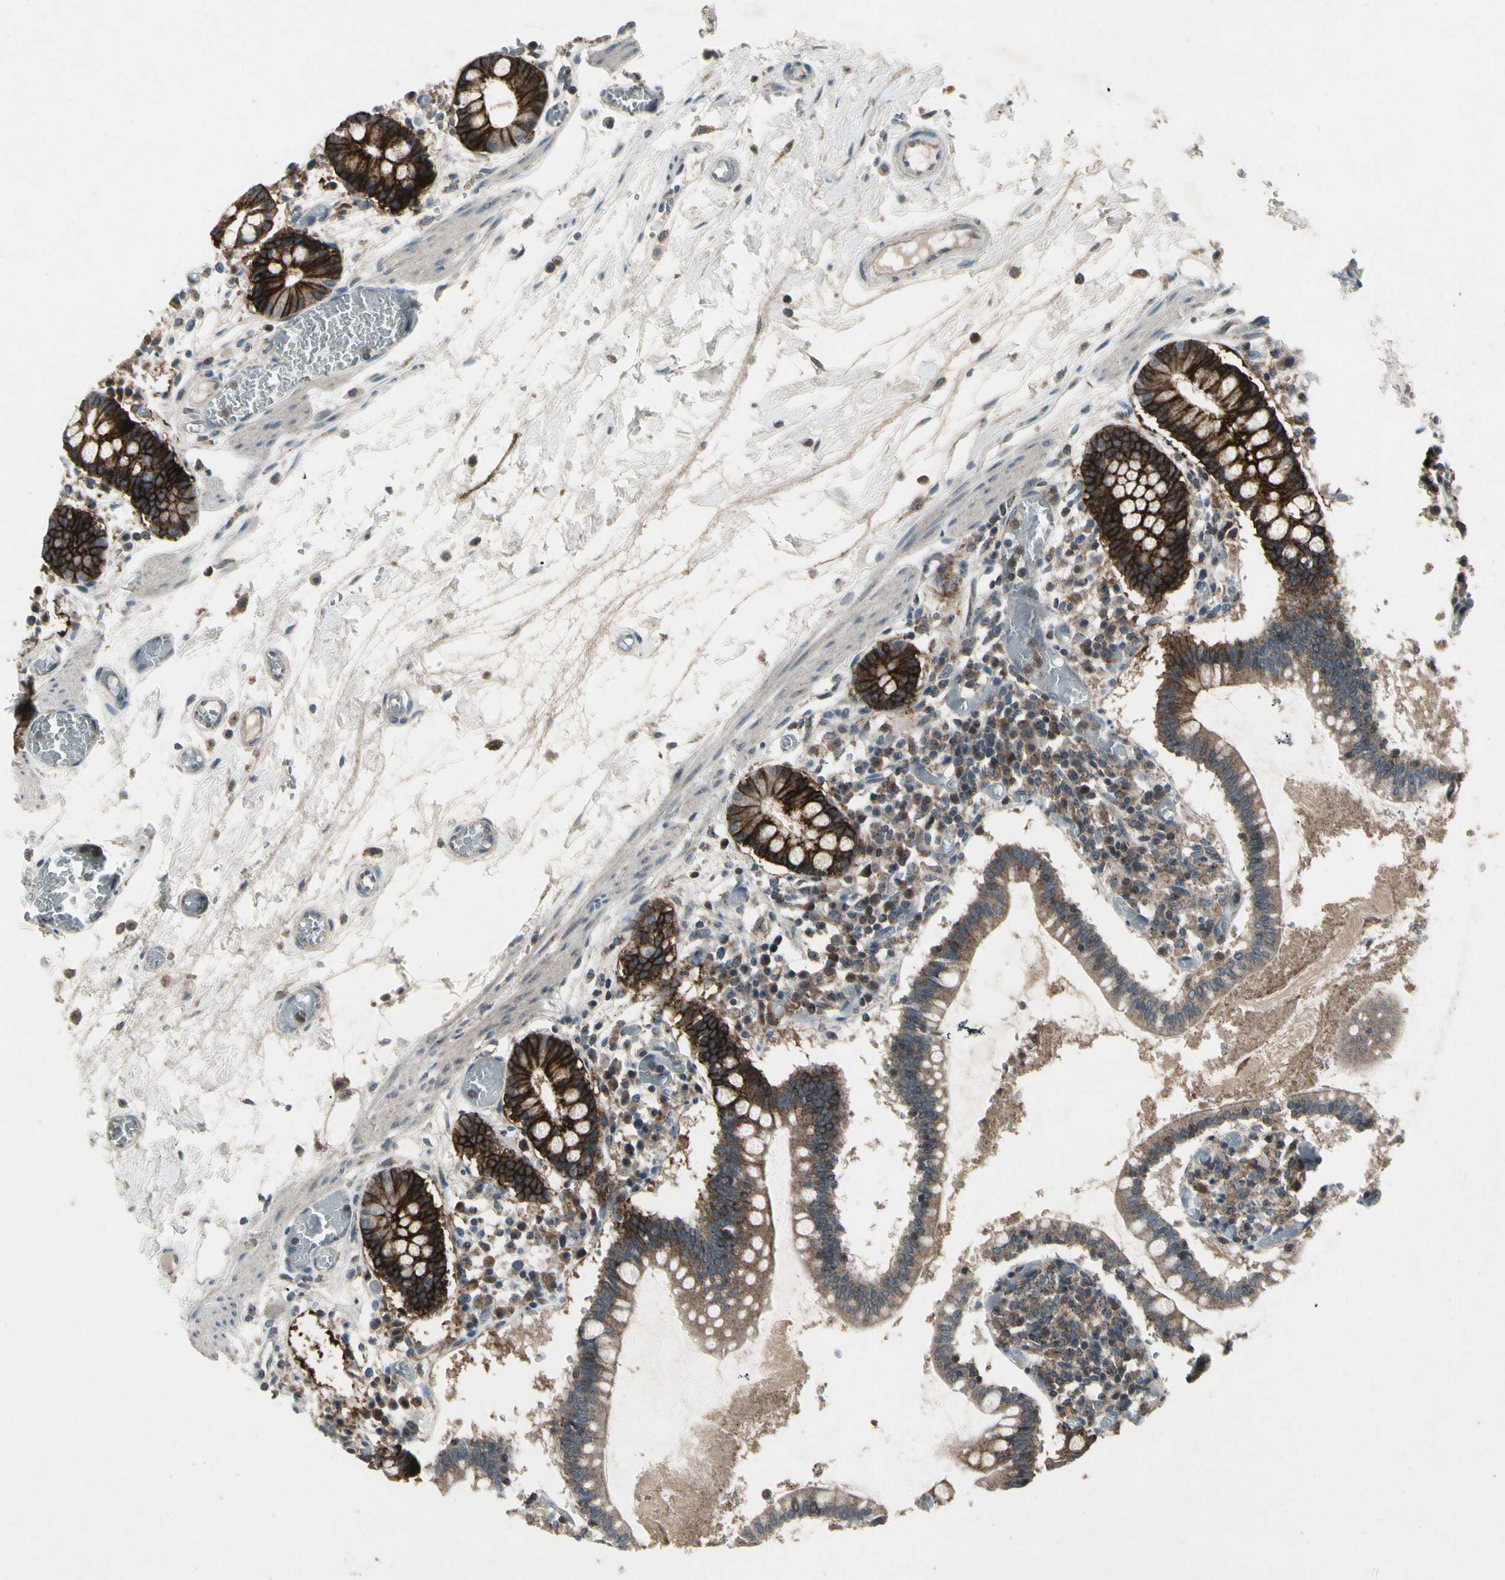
{"staining": {"intensity": "strong", "quantity": ">75%", "location": "cytoplasmic/membranous"}, "tissue": "small intestine", "cell_type": "Glandular cells", "image_type": "normal", "snomed": [{"axis": "morphology", "description": "Normal tissue, NOS"}, {"axis": "topography", "description": "Small intestine"}], "caption": "Benign small intestine exhibits strong cytoplasmic/membranous staining in approximately >75% of glandular cells, visualized by immunohistochemistry. (brown staining indicates protein expression, while blue staining denotes nuclei).", "gene": "NMI", "patient": {"sex": "female", "age": 61}}